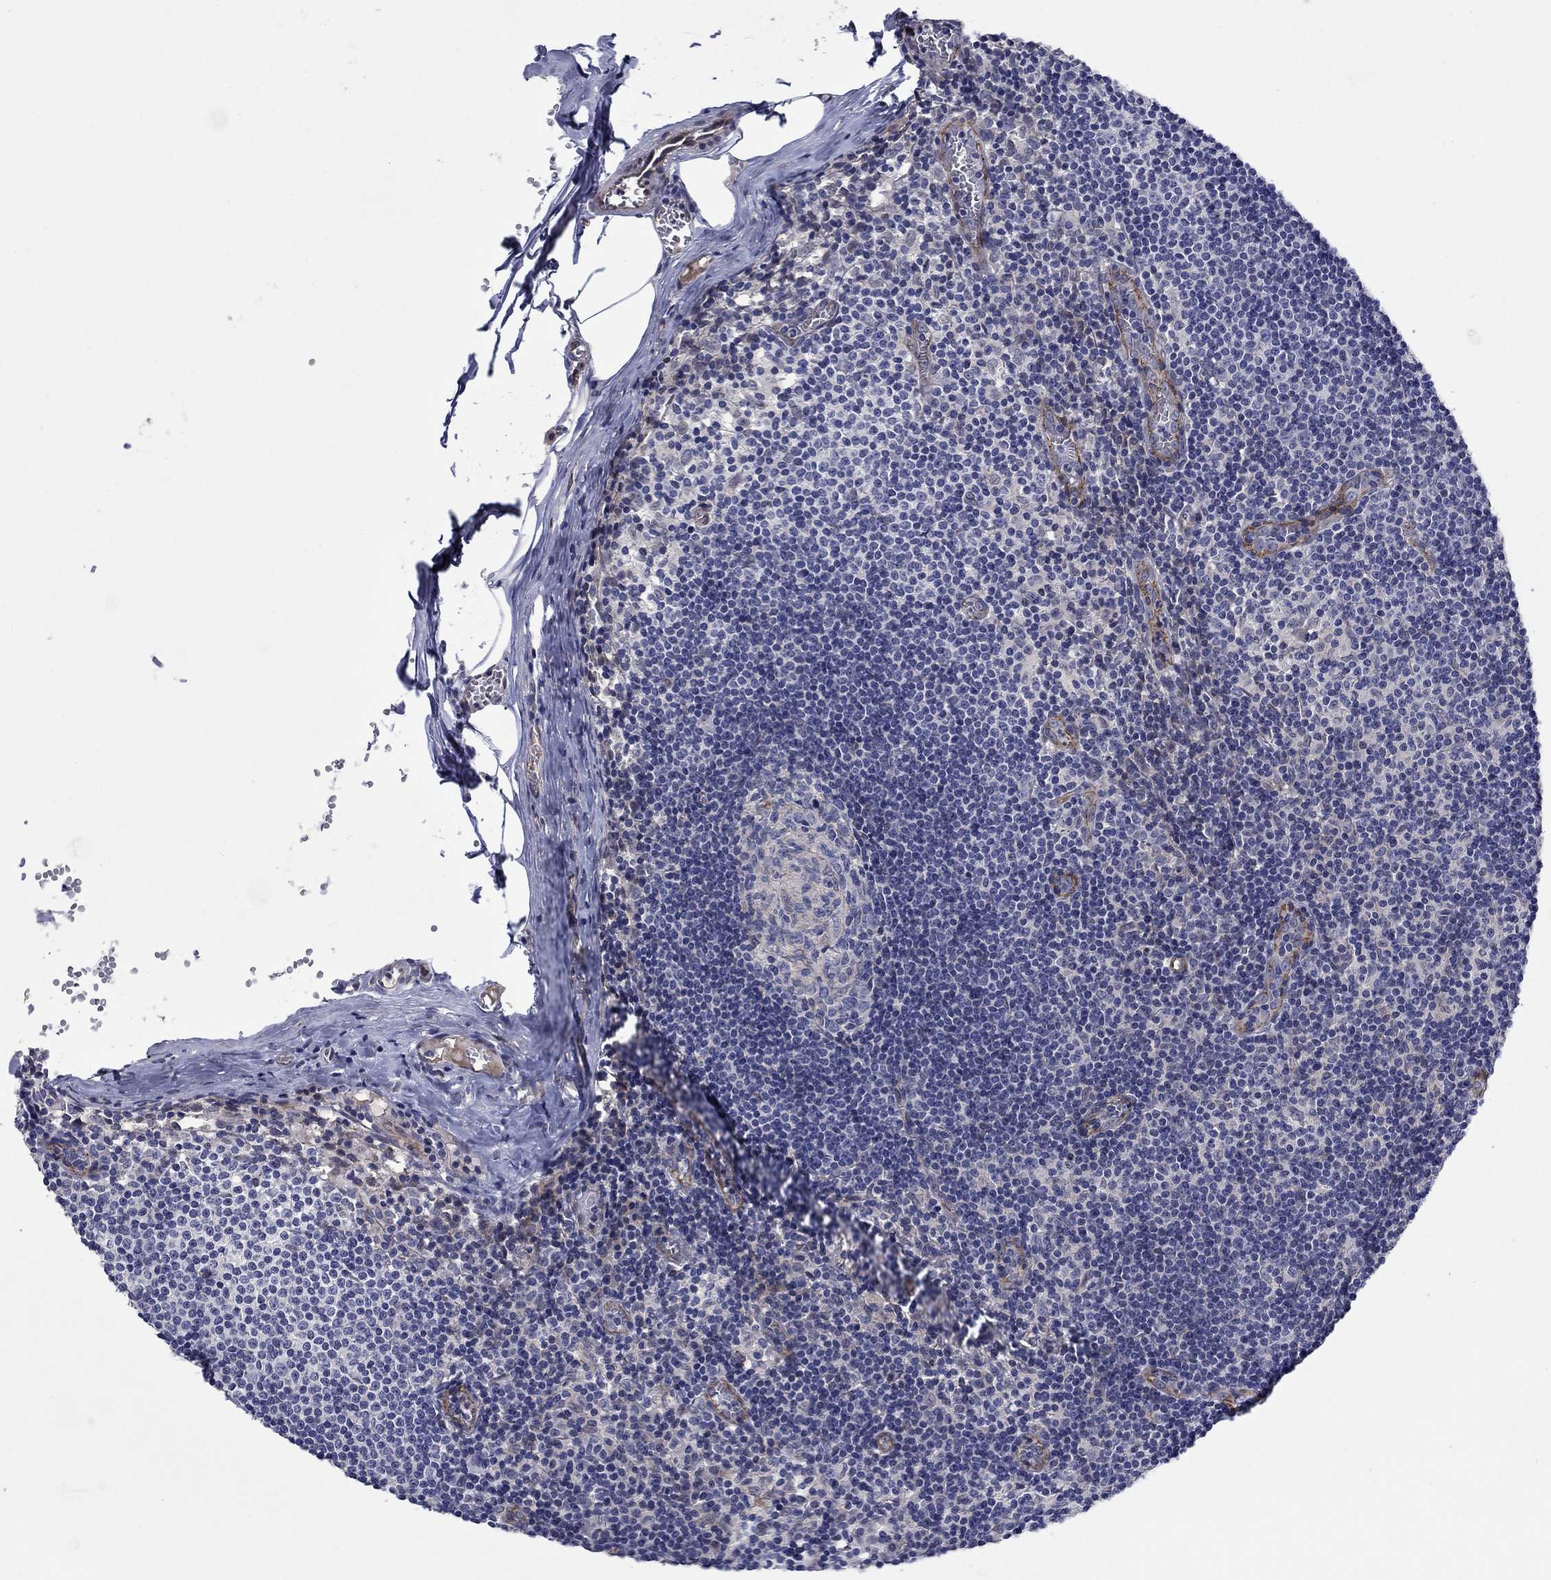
{"staining": {"intensity": "negative", "quantity": "none", "location": "none"}, "tissue": "lymph node", "cell_type": "Germinal center cells", "image_type": "normal", "snomed": [{"axis": "morphology", "description": "Normal tissue, NOS"}, {"axis": "topography", "description": "Lymph node"}], "caption": "Immunohistochemistry (IHC) of unremarkable human lymph node demonstrates no staining in germinal center cells.", "gene": "EMC9", "patient": {"sex": "male", "age": 59}}